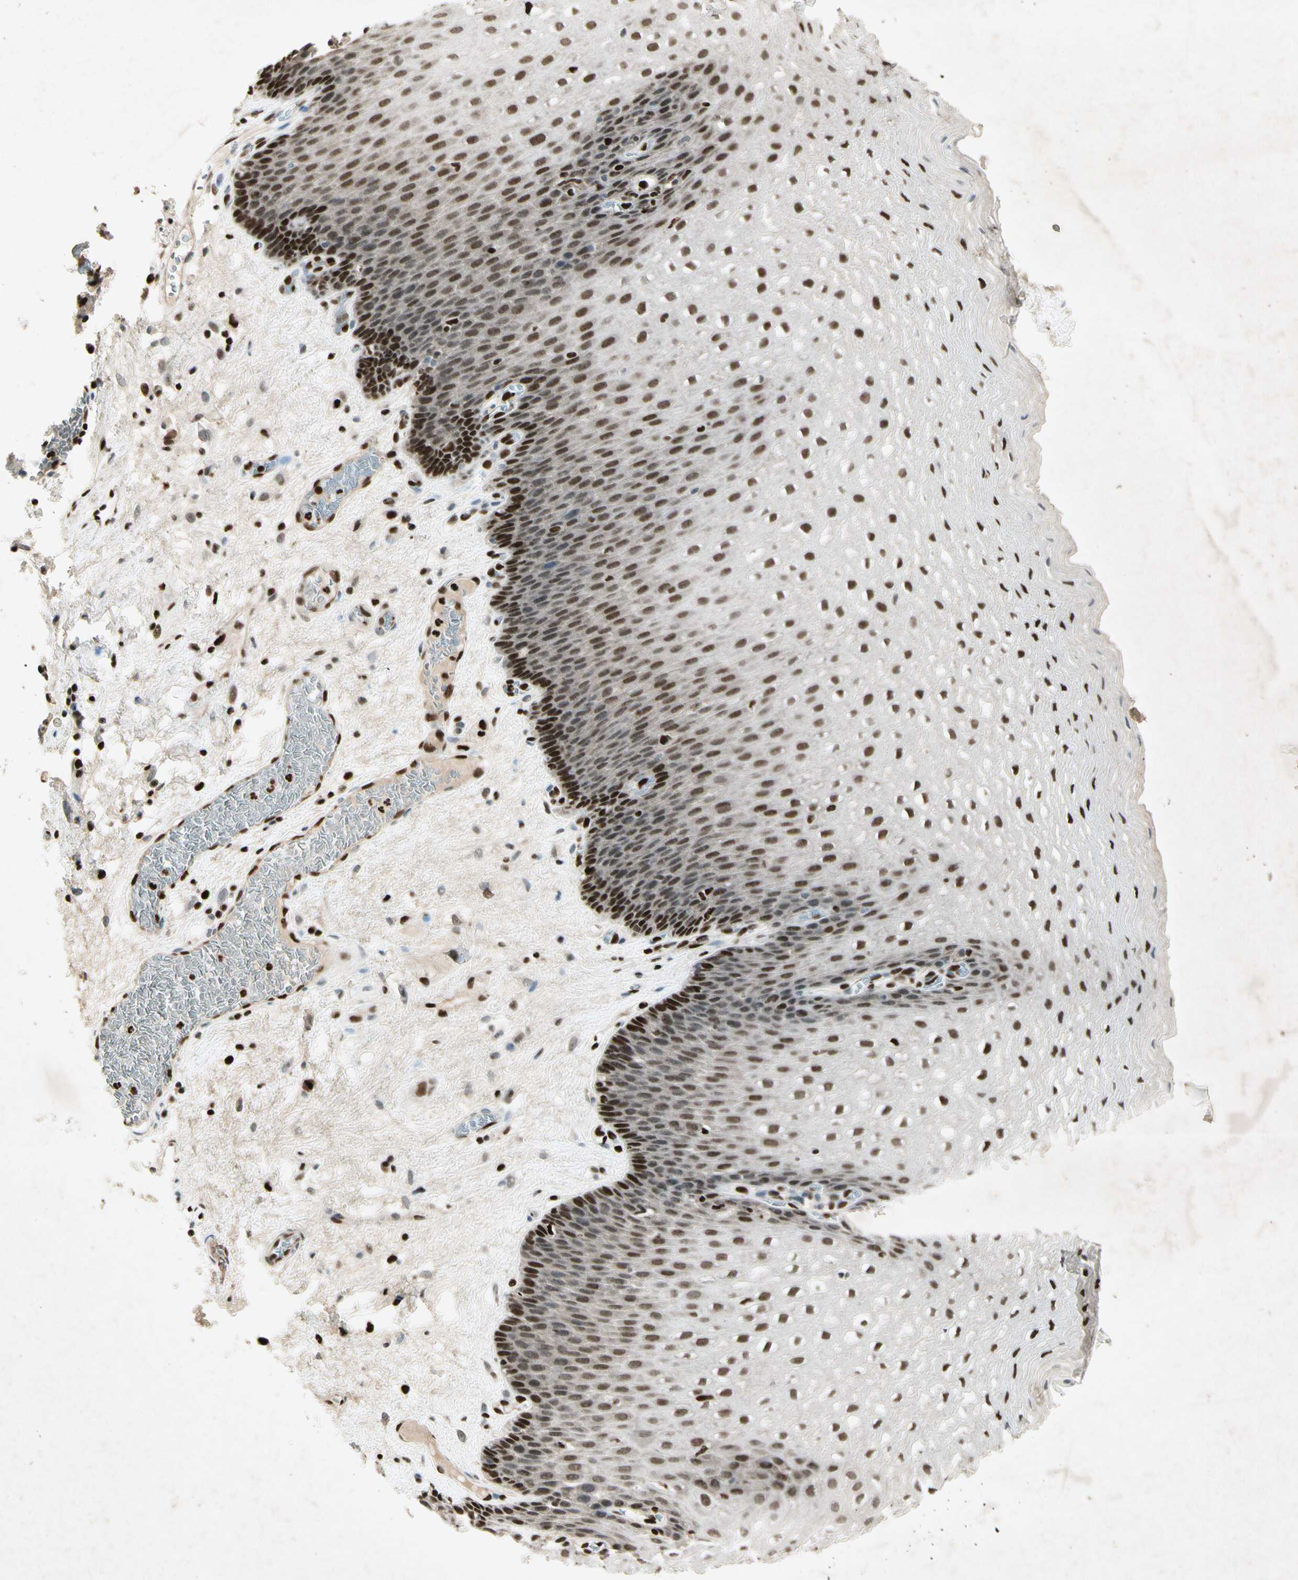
{"staining": {"intensity": "strong", "quantity": ">75%", "location": "nuclear"}, "tissue": "esophagus", "cell_type": "Squamous epithelial cells", "image_type": "normal", "snomed": [{"axis": "morphology", "description": "Normal tissue, NOS"}, {"axis": "topography", "description": "Esophagus"}], "caption": "Immunohistochemistry (DAB (3,3'-diaminobenzidine)) staining of benign human esophagus demonstrates strong nuclear protein expression in about >75% of squamous epithelial cells. (Stains: DAB in brown, nuclei in blue, Microscopy: brightfield microscopy at high magnification).", "gene": "RNF43", "patient": {"sex": "male", "age": 48}}